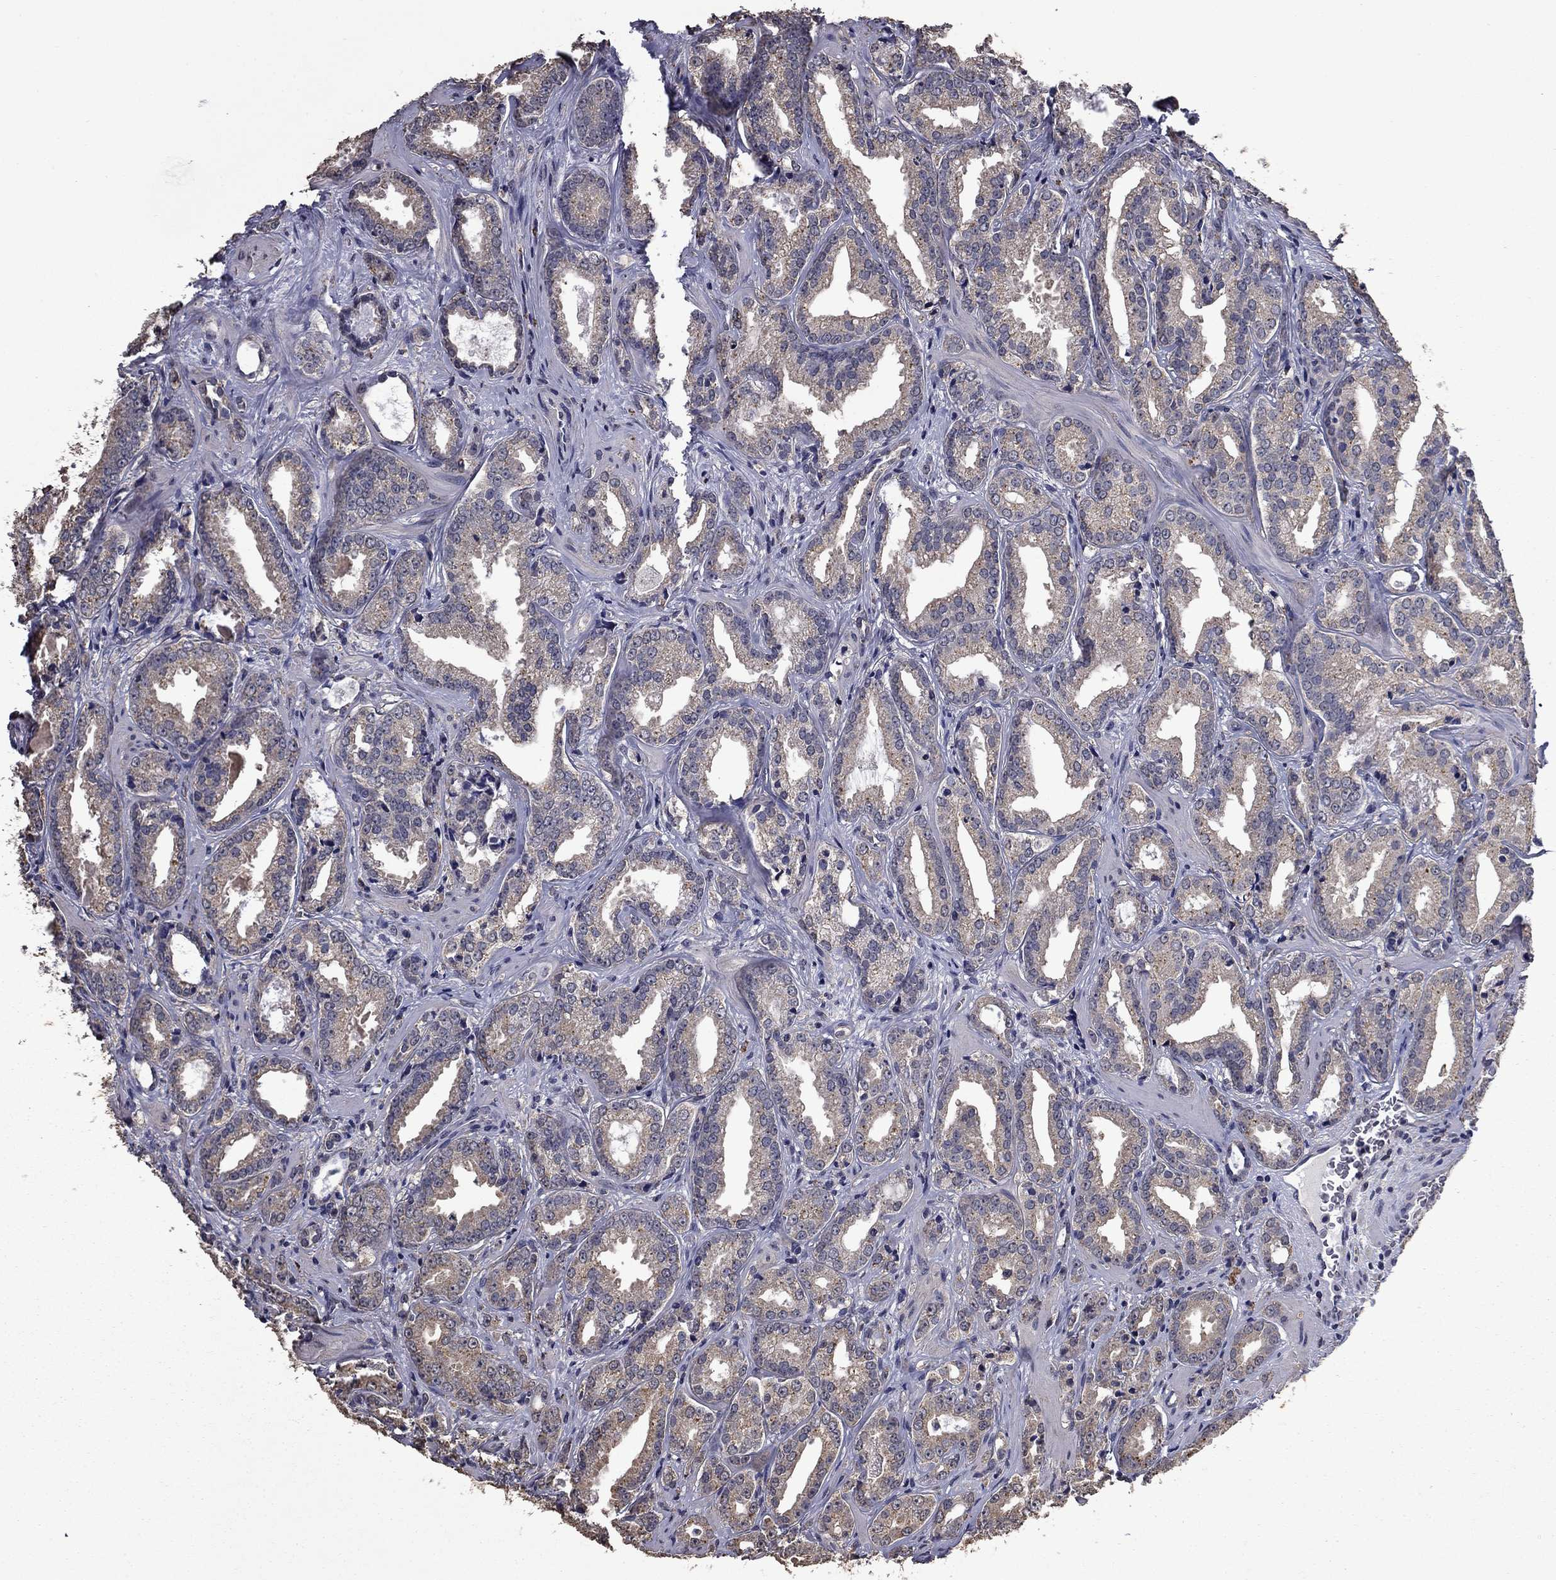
{"staining": {"intensity": "negative", "quantity": "none", "location": "none"}, "tissue": "prostate cancer", "cell_type": "Tumor cells", "image_type": "cancer", "snomed": [{"axis": "morphology", "description": "Adenocarcinoma, Medium grade"}, {"axis": "topography", "description": "Prostate and seminal vesicle, NOS"}, {"axis": "topography", "description": "Prostate"}], "caption": "Prostate cancer (adenocarcinoma (medium-grade)) stained for a protein using IHC shows no positivity tumor cells.", "gene": "MFAP3L", "patient": {"sex": "male", "age": 65}}